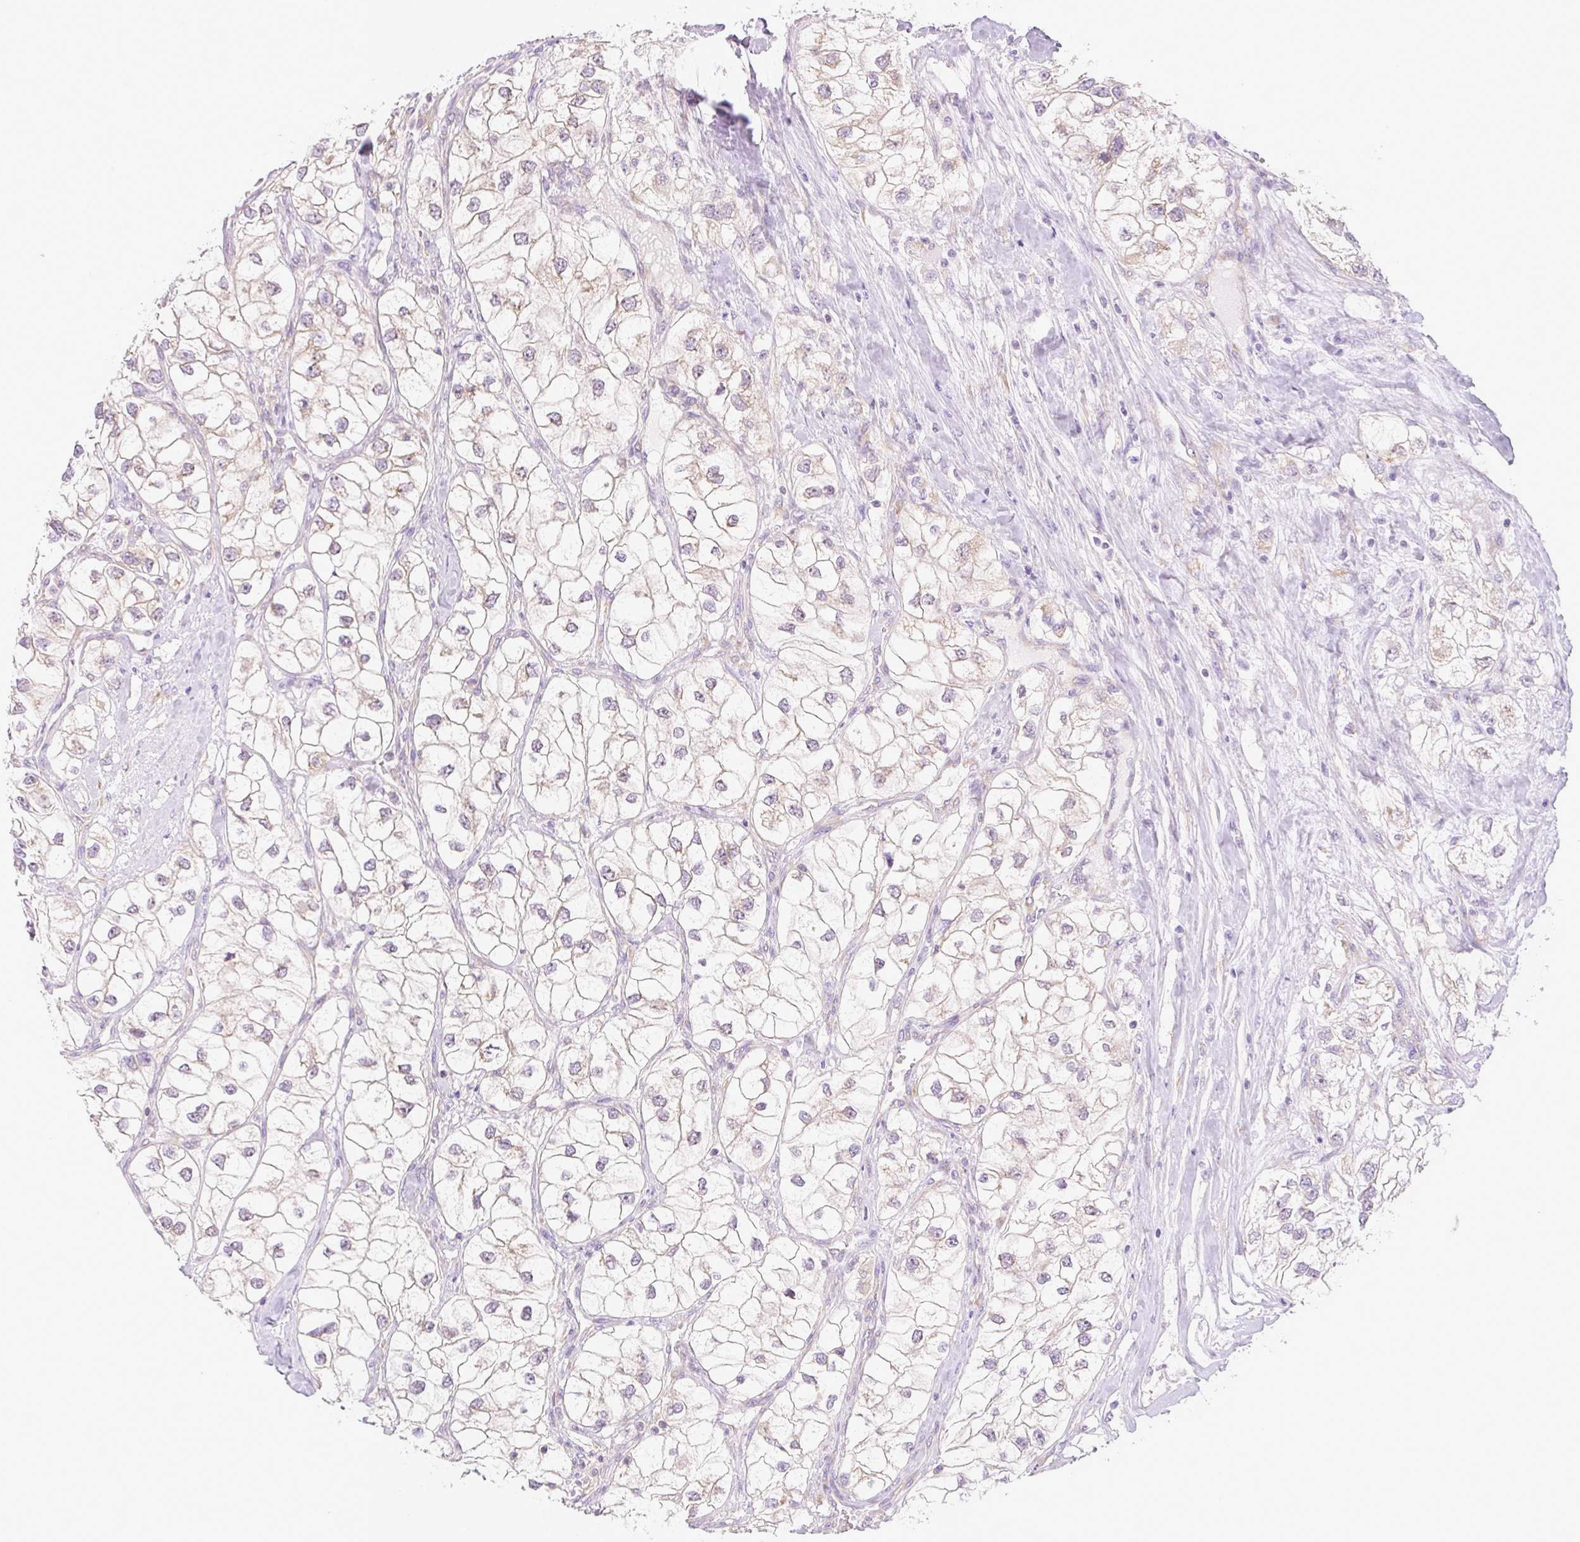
{"staining": {"intensity": "weak", "quantity": "25%-75%", "location": "cytoplasmic/membranous"}, "tissue": "renal cancer", "cell_type": "Tumor cells", "image_type": "cancer", "snomed": [{"axis": "morphology", "description": "Adenocarcinoma, NOS"}, {"axis": "topography", "description": "Kidney"}], "caption": "A low amount of weak cytoplasmic/membranous expression is appreciated in about 25%-75% of tumor cells in renal cancer (adenocarcinoma) tissue. (DAB IHC with brightfield microscopy, high magnification).", "gene": "RPL18A", "patient": {"sex": "male", "age": 59}}